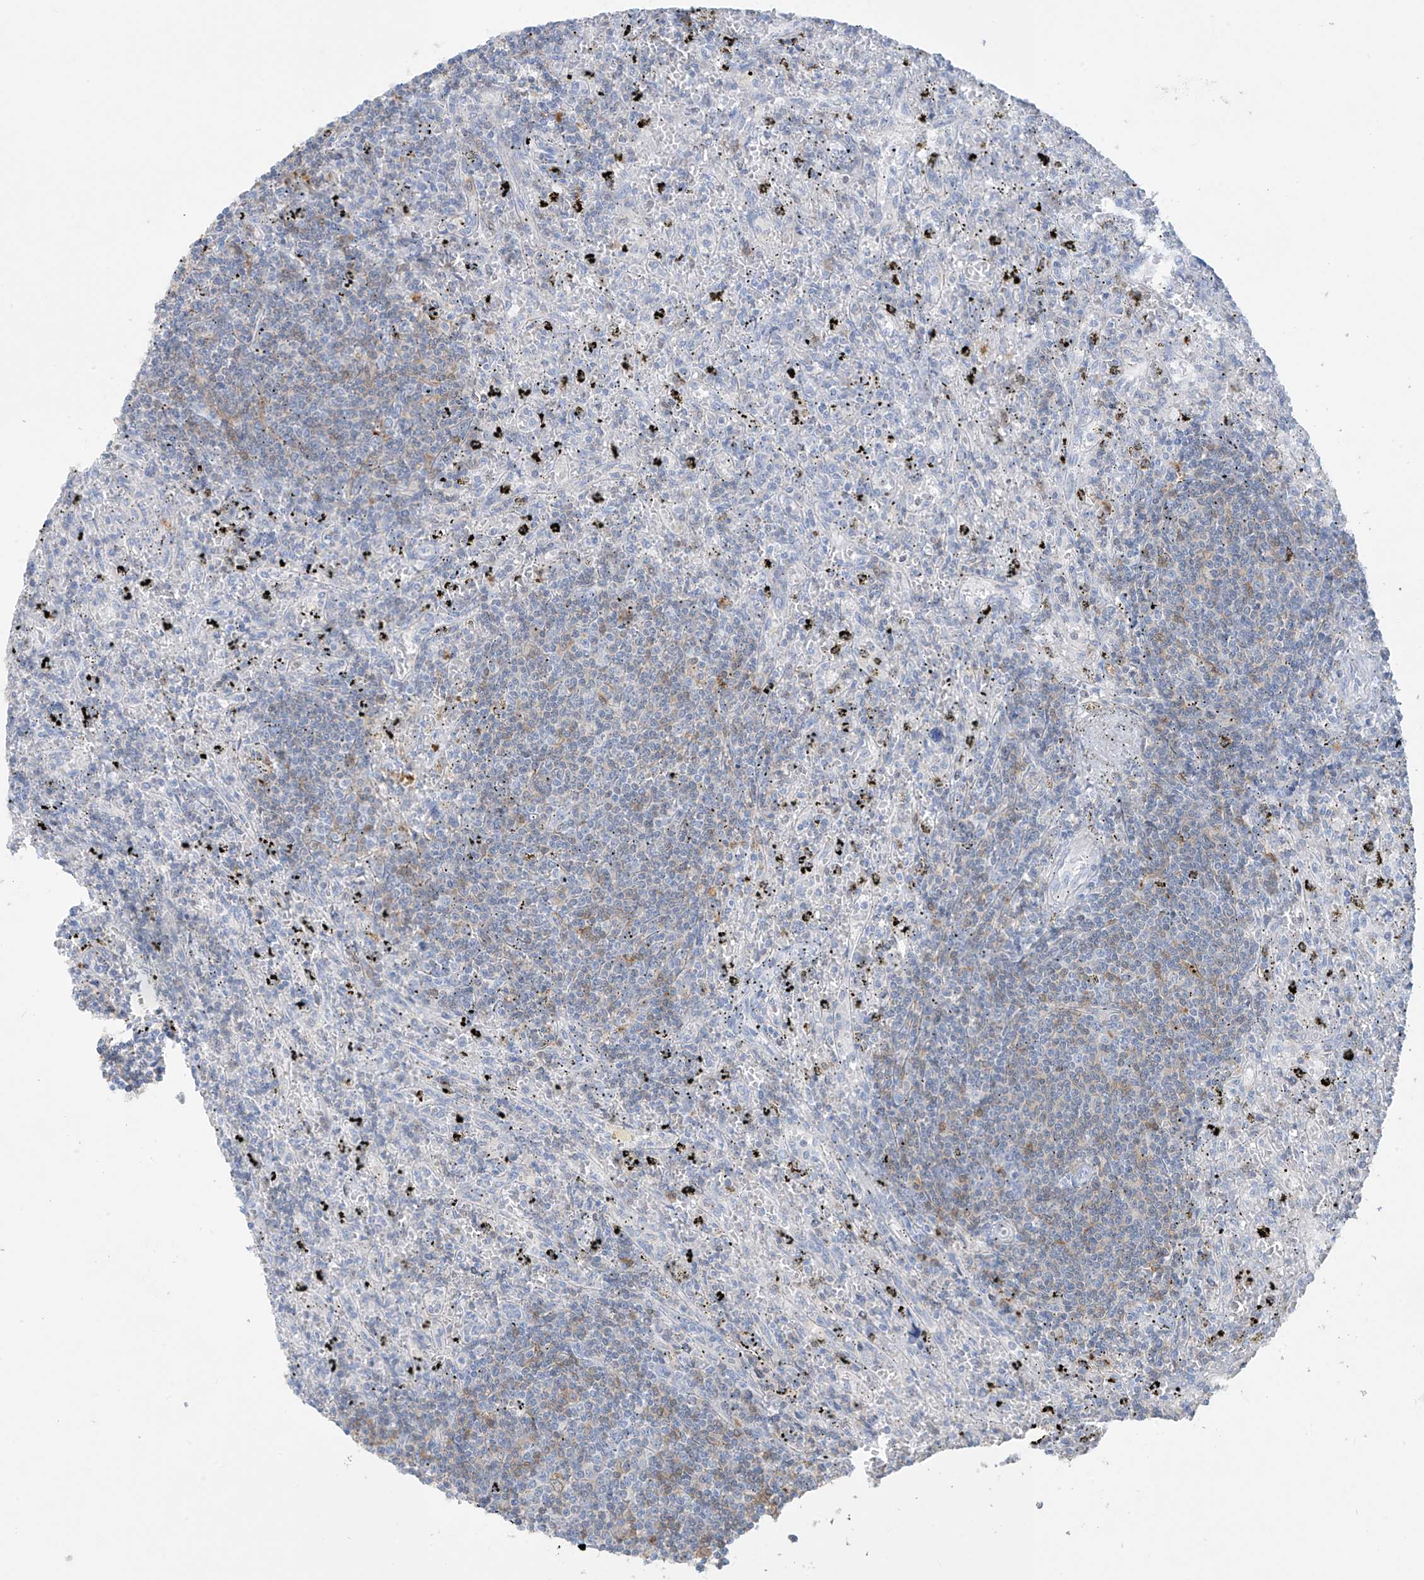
{"staining": {"intensity": "negative", "quantity": "none", "location": "none"}, "tissue": "lymphoma", "cell_type": "Tumor cells", "image_type": "cancer", "snomed": [{"axis": "morphology", "description": "Malignant lymphoma, non-Hodgkin's type, Low grade"}, {"axis": "topography", "description": "Spleen"}], "caption": "Human lymphoma stained for a protein using immunohistochemistry shows no expression in tumor cells.", "gene": "TRMT2B", "patient": {"sex": "male", "age": 76}}